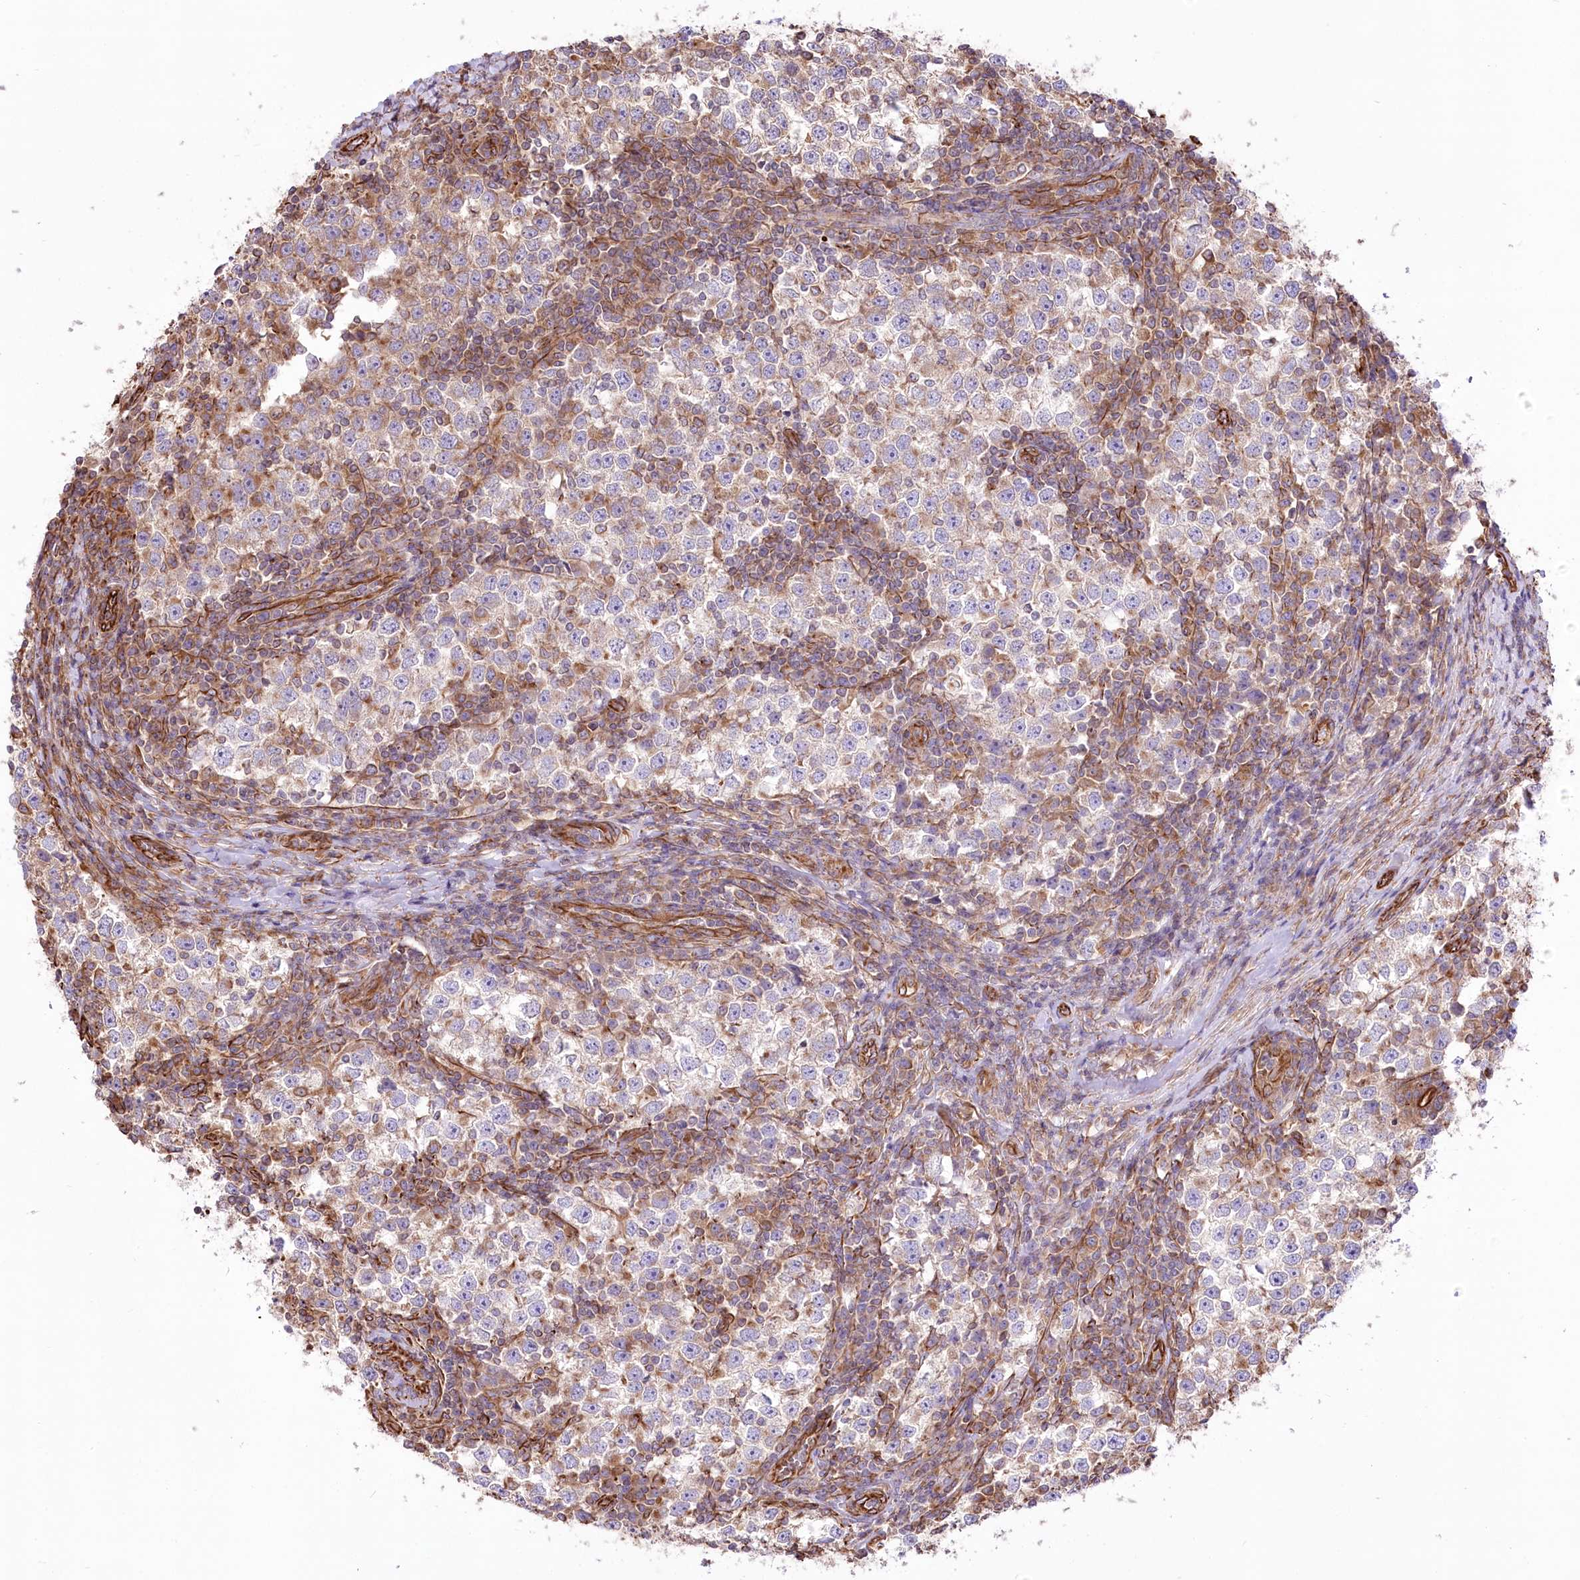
{"staining": {"intensity": "negative", "quantity": "none", "location": "none"}, "tissue": "testis cancer", "cell_type": "Tumor cells", "image_type": "cancer", "snomed": [{"axis": "morphology", "description": "Seminoma, NOS"}, {"axis": "topography", "description": "Testis"}], "caption": "IHC photomicrograph of testis seminoma stained for a protein (brown), which exhibits no positivity in tumor cells.", "gene": "TTC1", "patient": {"sex": "male", "age": 65}}